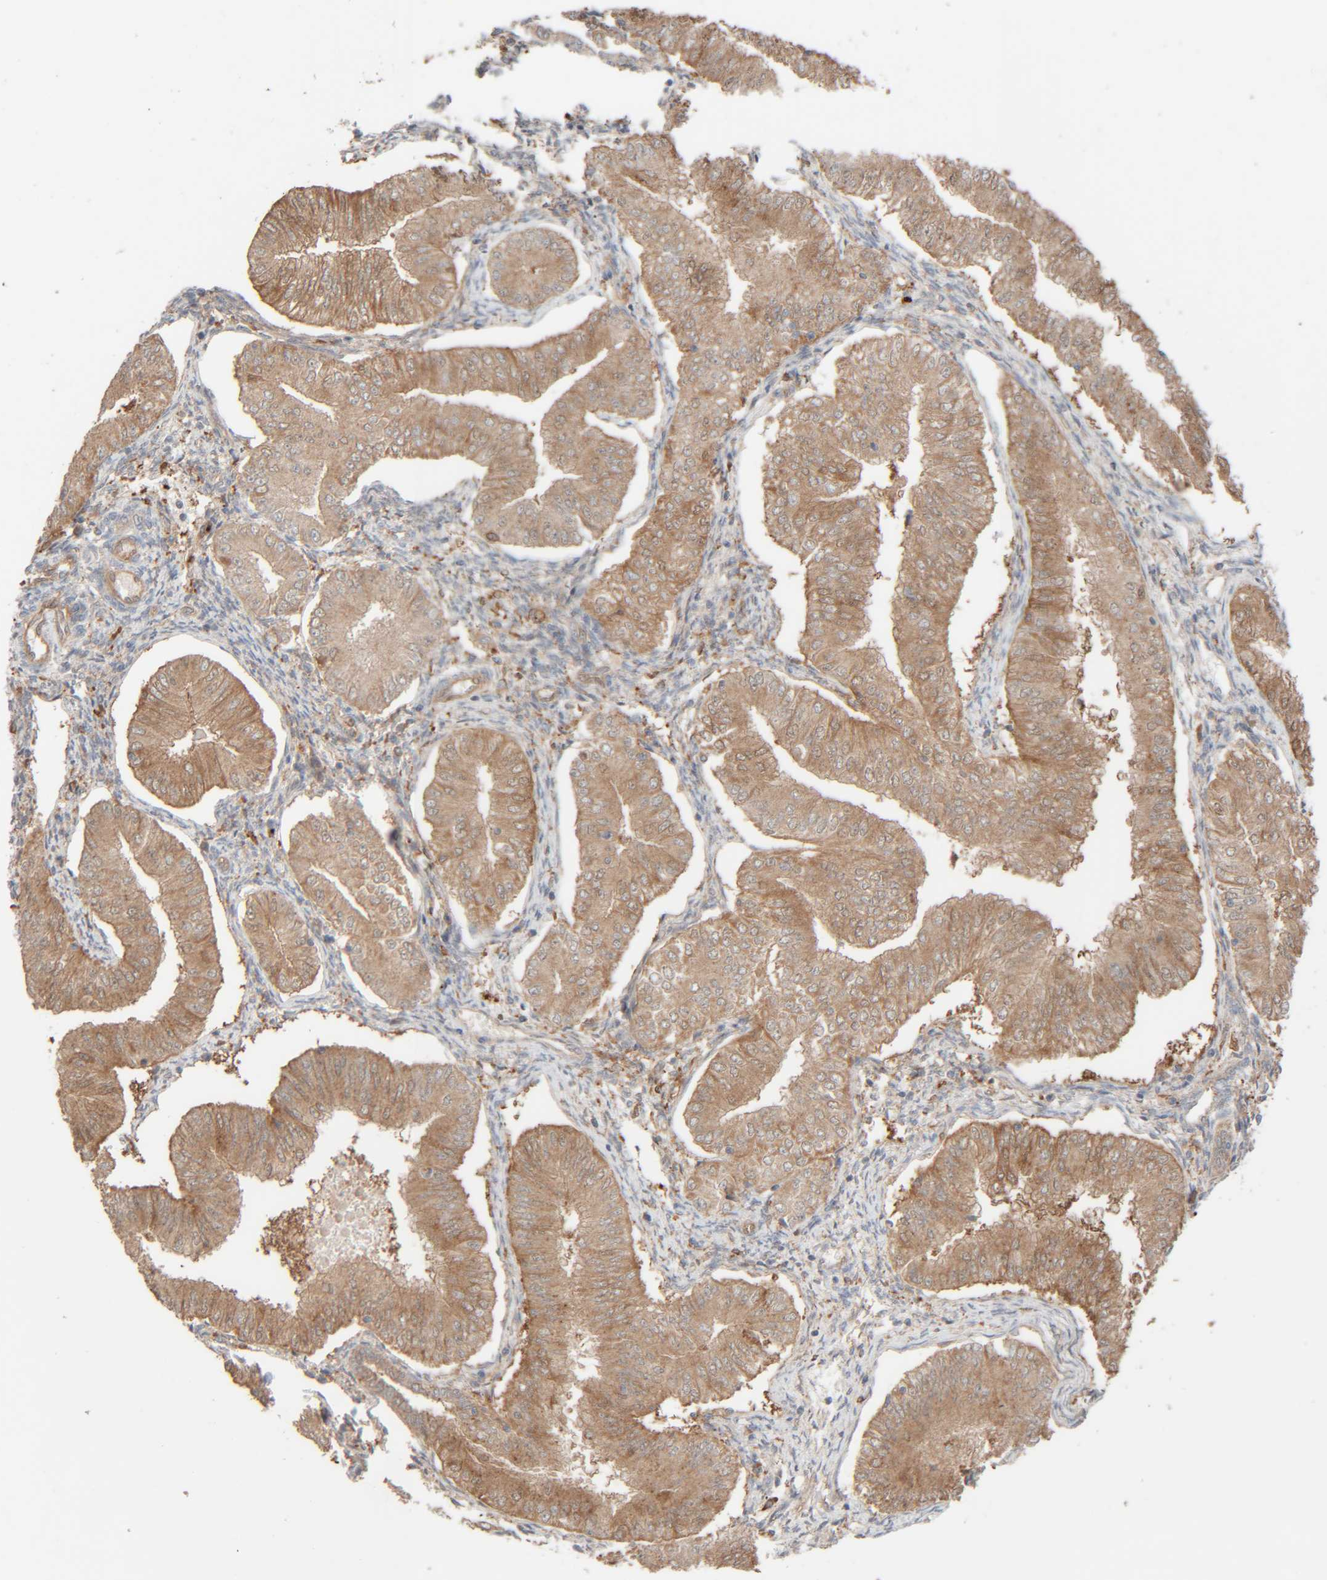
{"staining": {"intensity": "moderate", "quantity": ">75%", "location": "cytoplasmic/membranous"}, "tissue": "endometrial cancer", "cell_type": "Tumor cells", "image_type": "cancer", "snomed": [{"axis": "morphology", "description": "Normal tissue, NOS"}, {"axis": "morphology", "description": "Adenocarcinoma, NOS"}, {"axis": "topography", "description": "Endometrium"}], "caption": "Endometrial adenocarcinoma stained with immunohistochemistry (IHC) shows moderate cytoplasmic/membranous positivity in approximately >75% of tumor cells.", "gene": "TMEM192", "patient": {"sex": "female", "age": 53}}